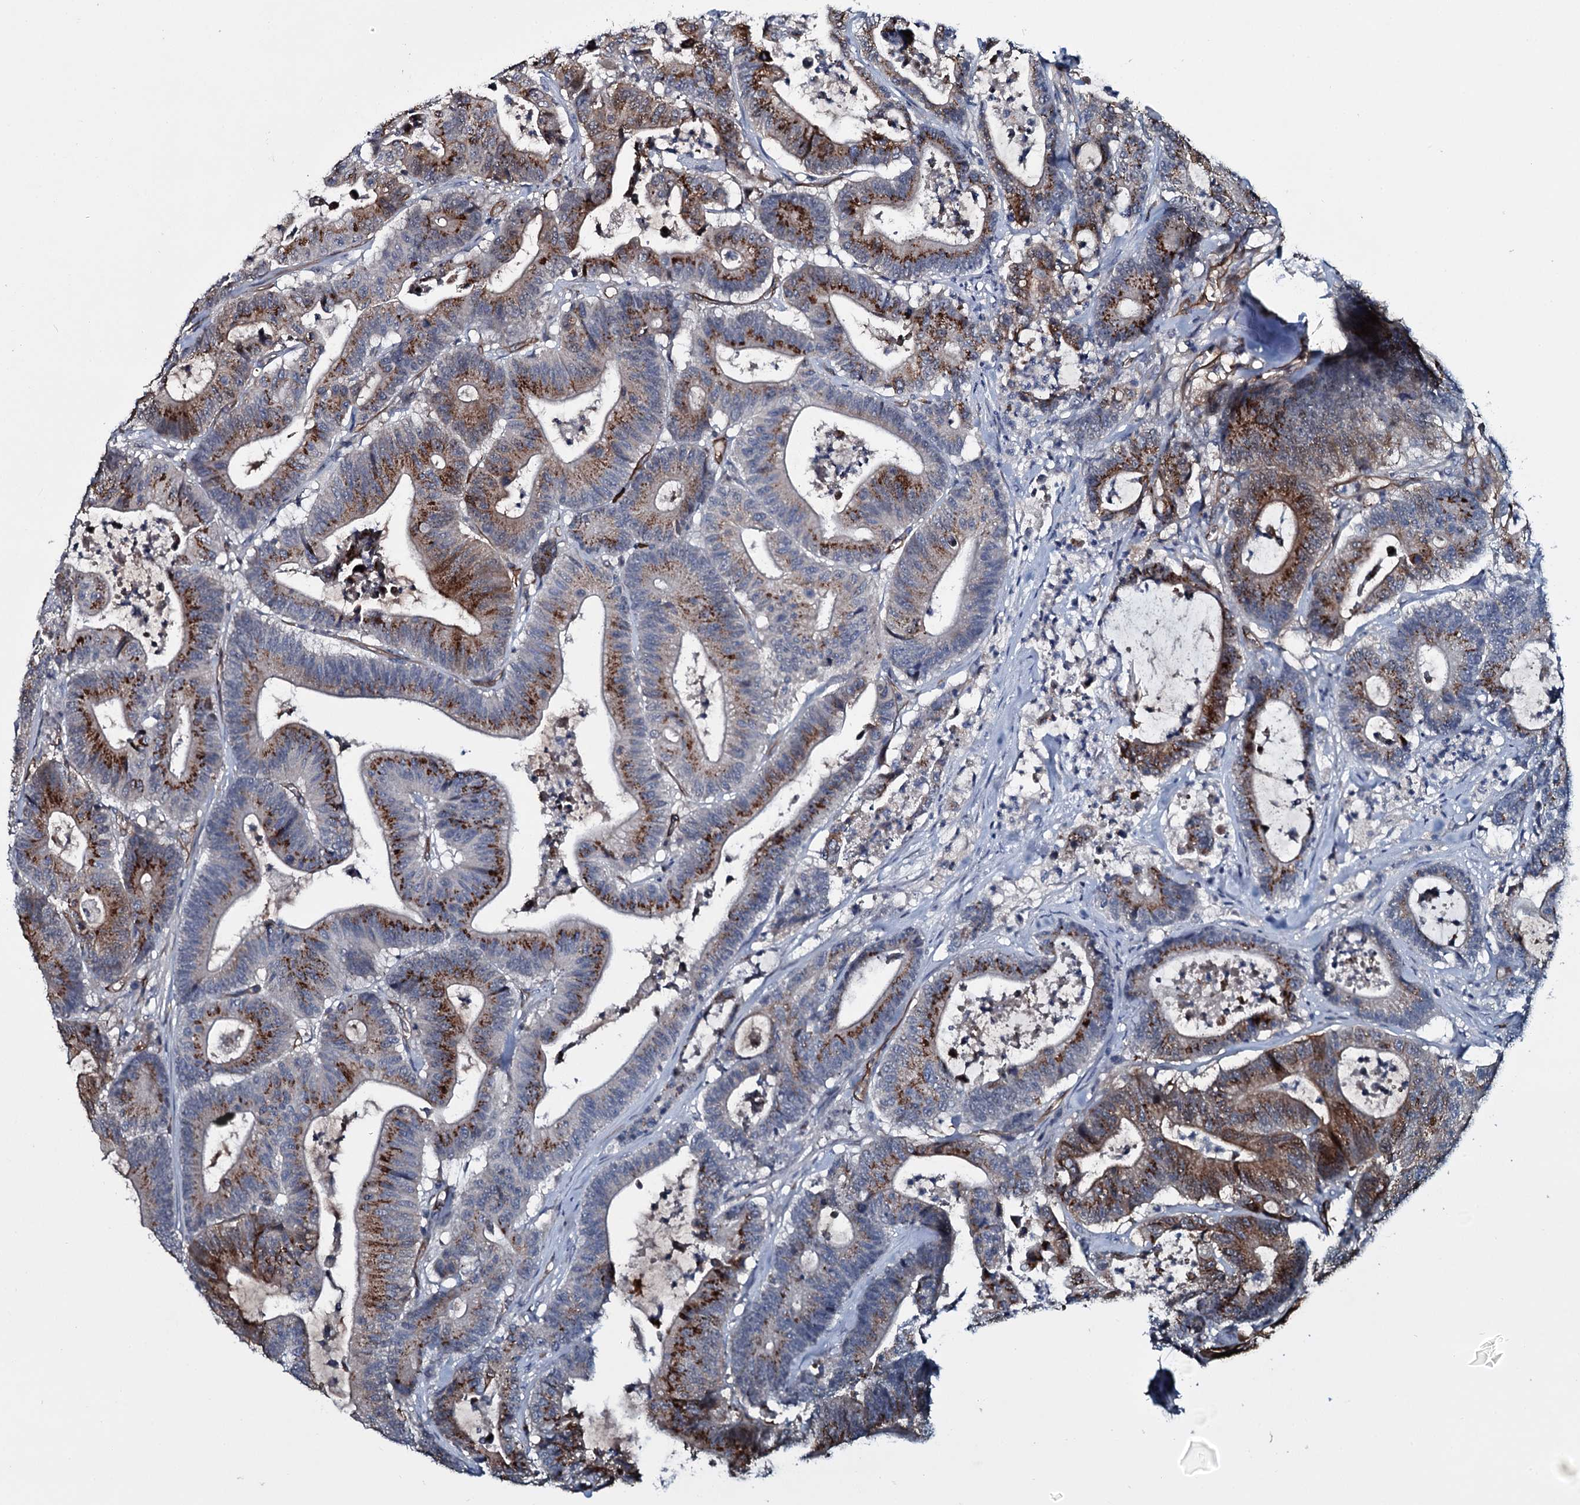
{"staining": {"intensity": "moderate", "quantity": ">75%", "location": "cytoplasmic/membranous"}, "tissue": "colorectal cancer", "cell_type": "Tumor cells", "image_type": "cancer", "snomed": [{"axis": "morphology", "description": "Adenocarcinoma, NOS"}, {"axis": "topography", "description": "Colon"}], "caption": "This is a photomicrograph of immunohistochemistry (IHC) staining of adenocarcinoma (colorectal), which shows moderate staining in the cytoplasmic/membranous of tumor cells.", "gene": "CLEC14A", "patient": {"sex": "female", "age": 84}}